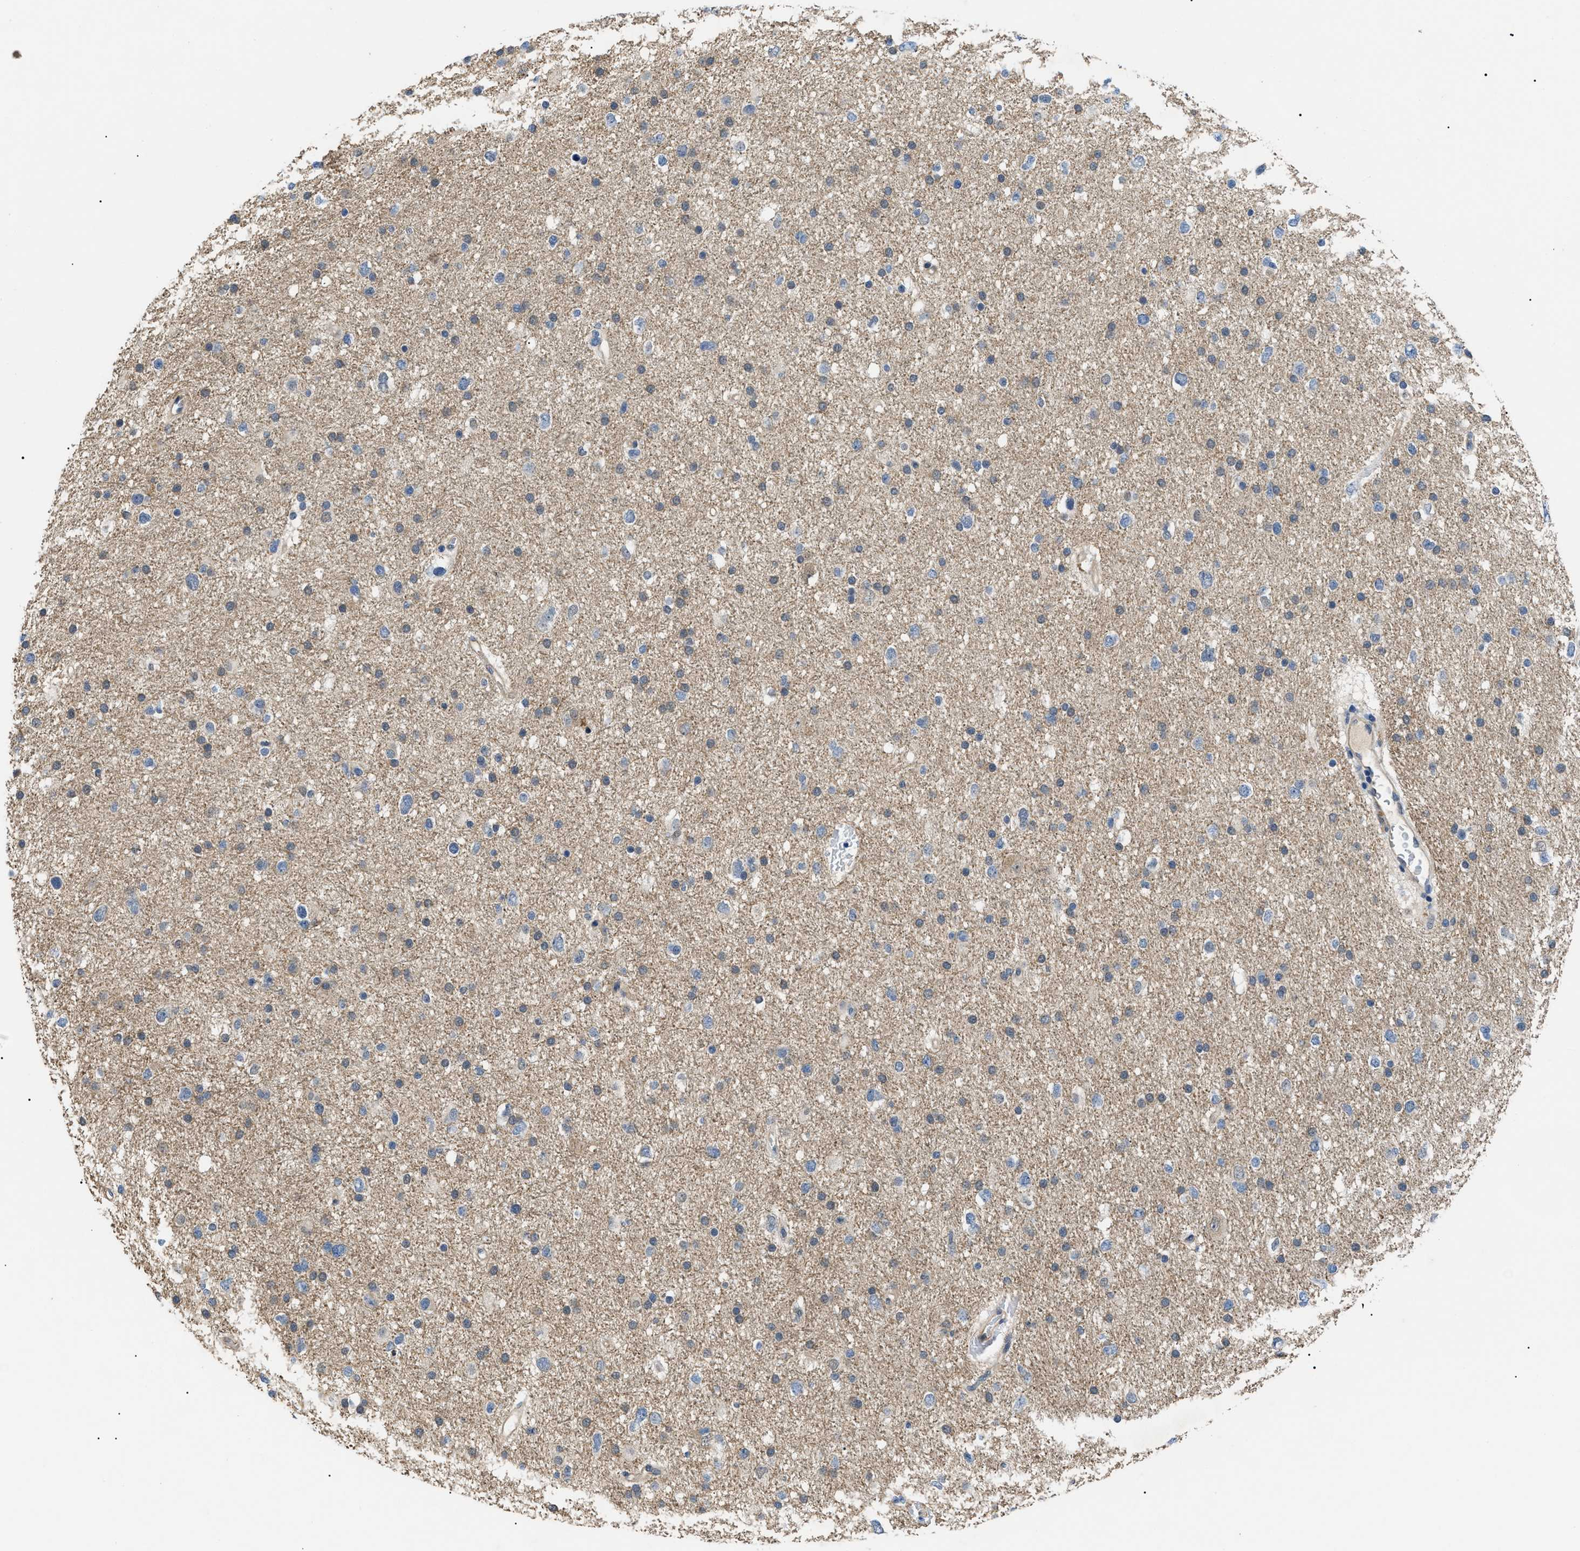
{"staining": {"intensity": "weak", "quantity": "25%-75%", "location": "cytoplasmic/membranous,nuclear"}, "tissue": "glioma", "cell_type": "Tumor cells", "image_type": "cancer", "snomed": [{"axis": "morphology", "description": "Glioma, malignant, Low grade"}, {"axis": "topography", "description": "Brain"}], "caption": "High-magnification brightfield microscopy of malignant glioma (low-grade) stained with DAB (3,3'-diaminobenzidine) (brown) and counterstained with hematoxylin (blue). tumor cells exhibit weak cytoplasmic/membranous and nuclear expression is present in about25%-75% of cells.", "gene": "CRCP", "patient": {"sex": "female", "age": 37}}